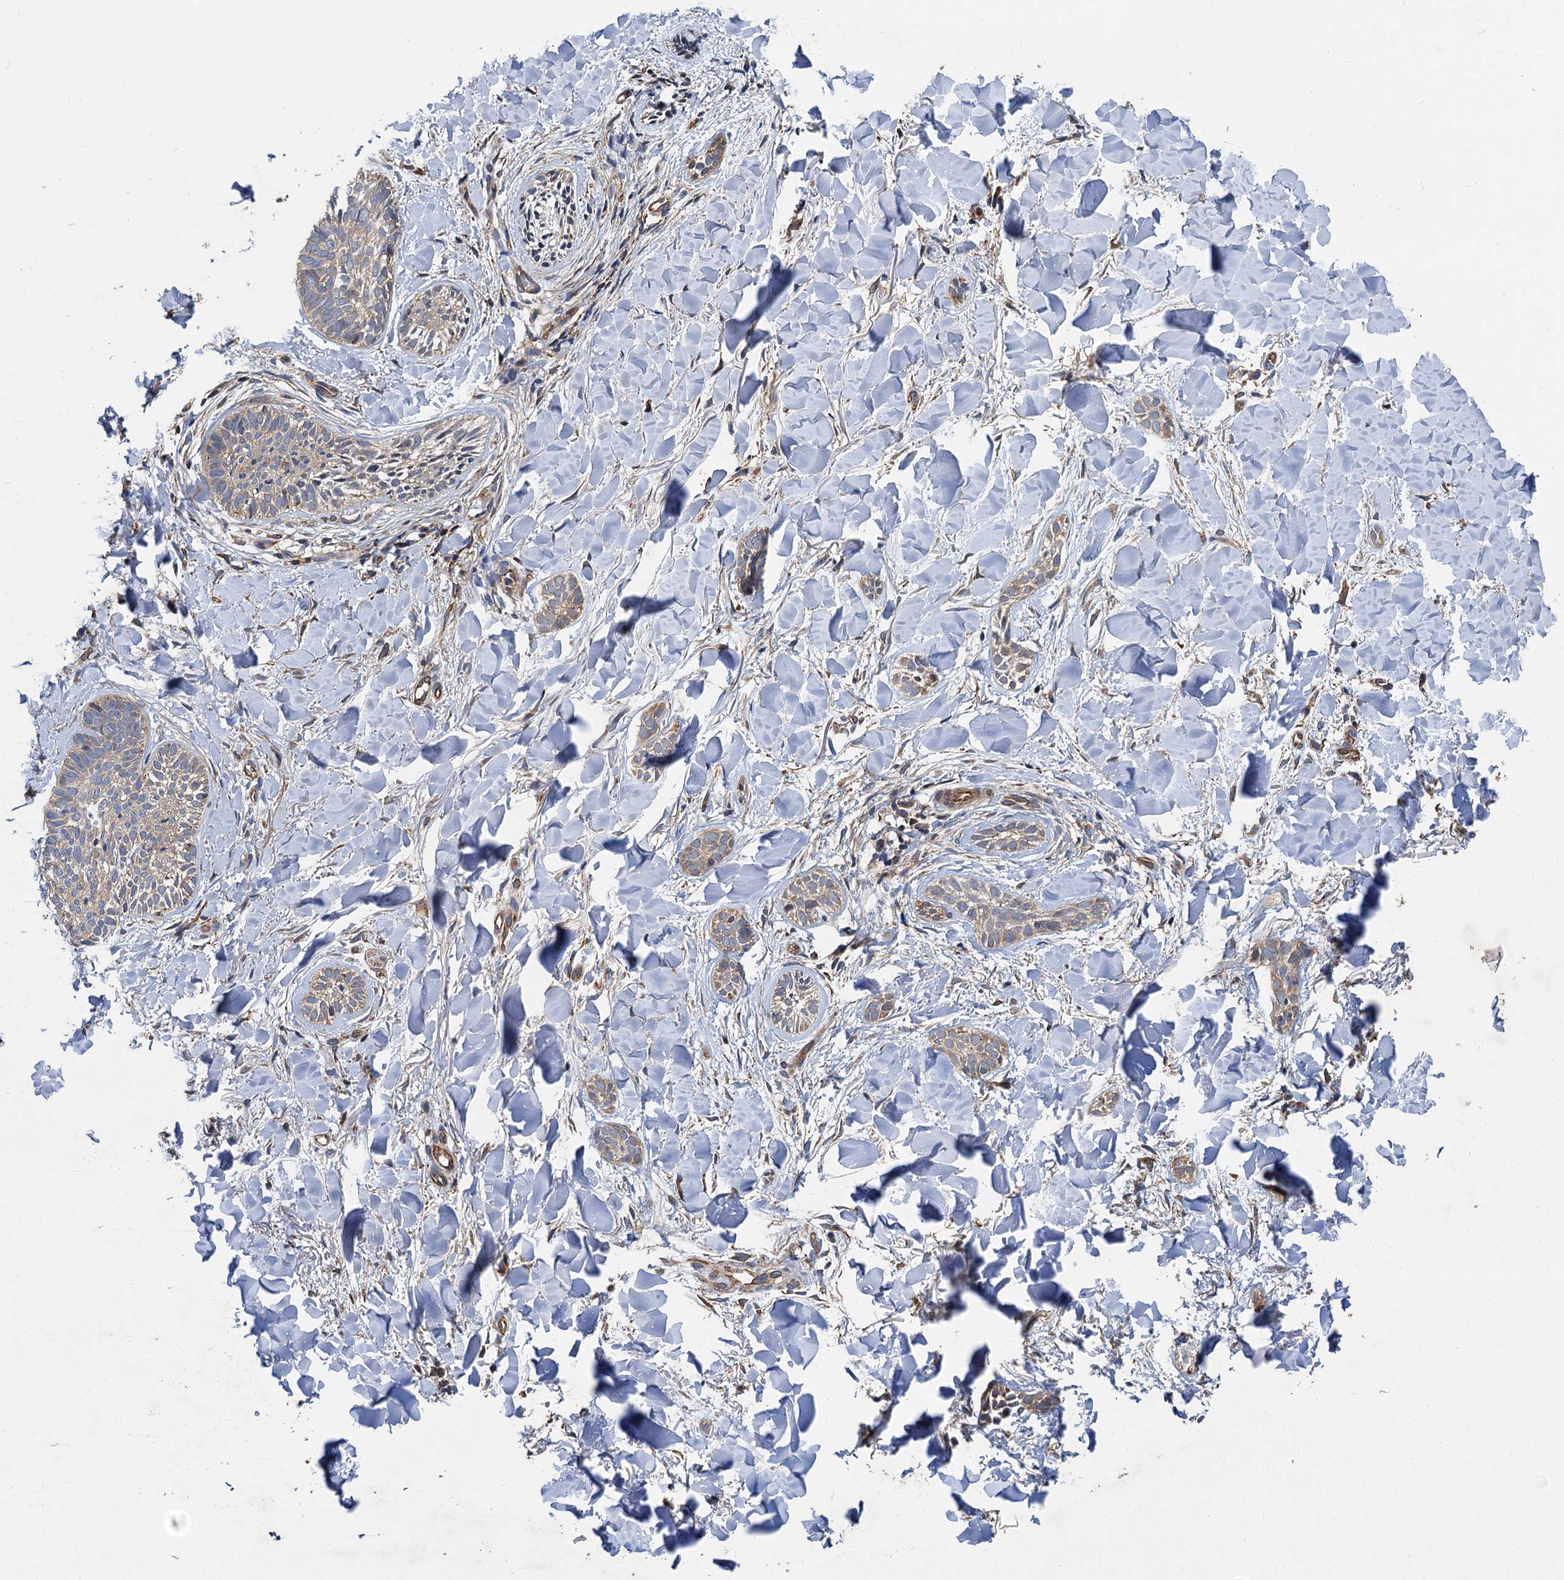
{"staining": {"intensity": "weak", "quantity": "25%-75%", "location": "cytoplasmic/membranous"}, "tissue": "skin cancer", "cell_type": "Tumor cells", "image_type": "cancer", "snomed": [{"axis": "morphology", "description": "Basal cell carcinoma"}, {"axis": "topography", "description": "Skin"}], "caption": "Protein analysis of skin cancer tissue exhibits weak cytoplasmic/membranous staining in approximately 25%-75% of tumor cells. (DAB (3,3'-diaminobenzidine) = brown stain, brightfield microscopy at high magnification).", "gene": "PJA2", "patient": {"sex": "female", "age": 59}}